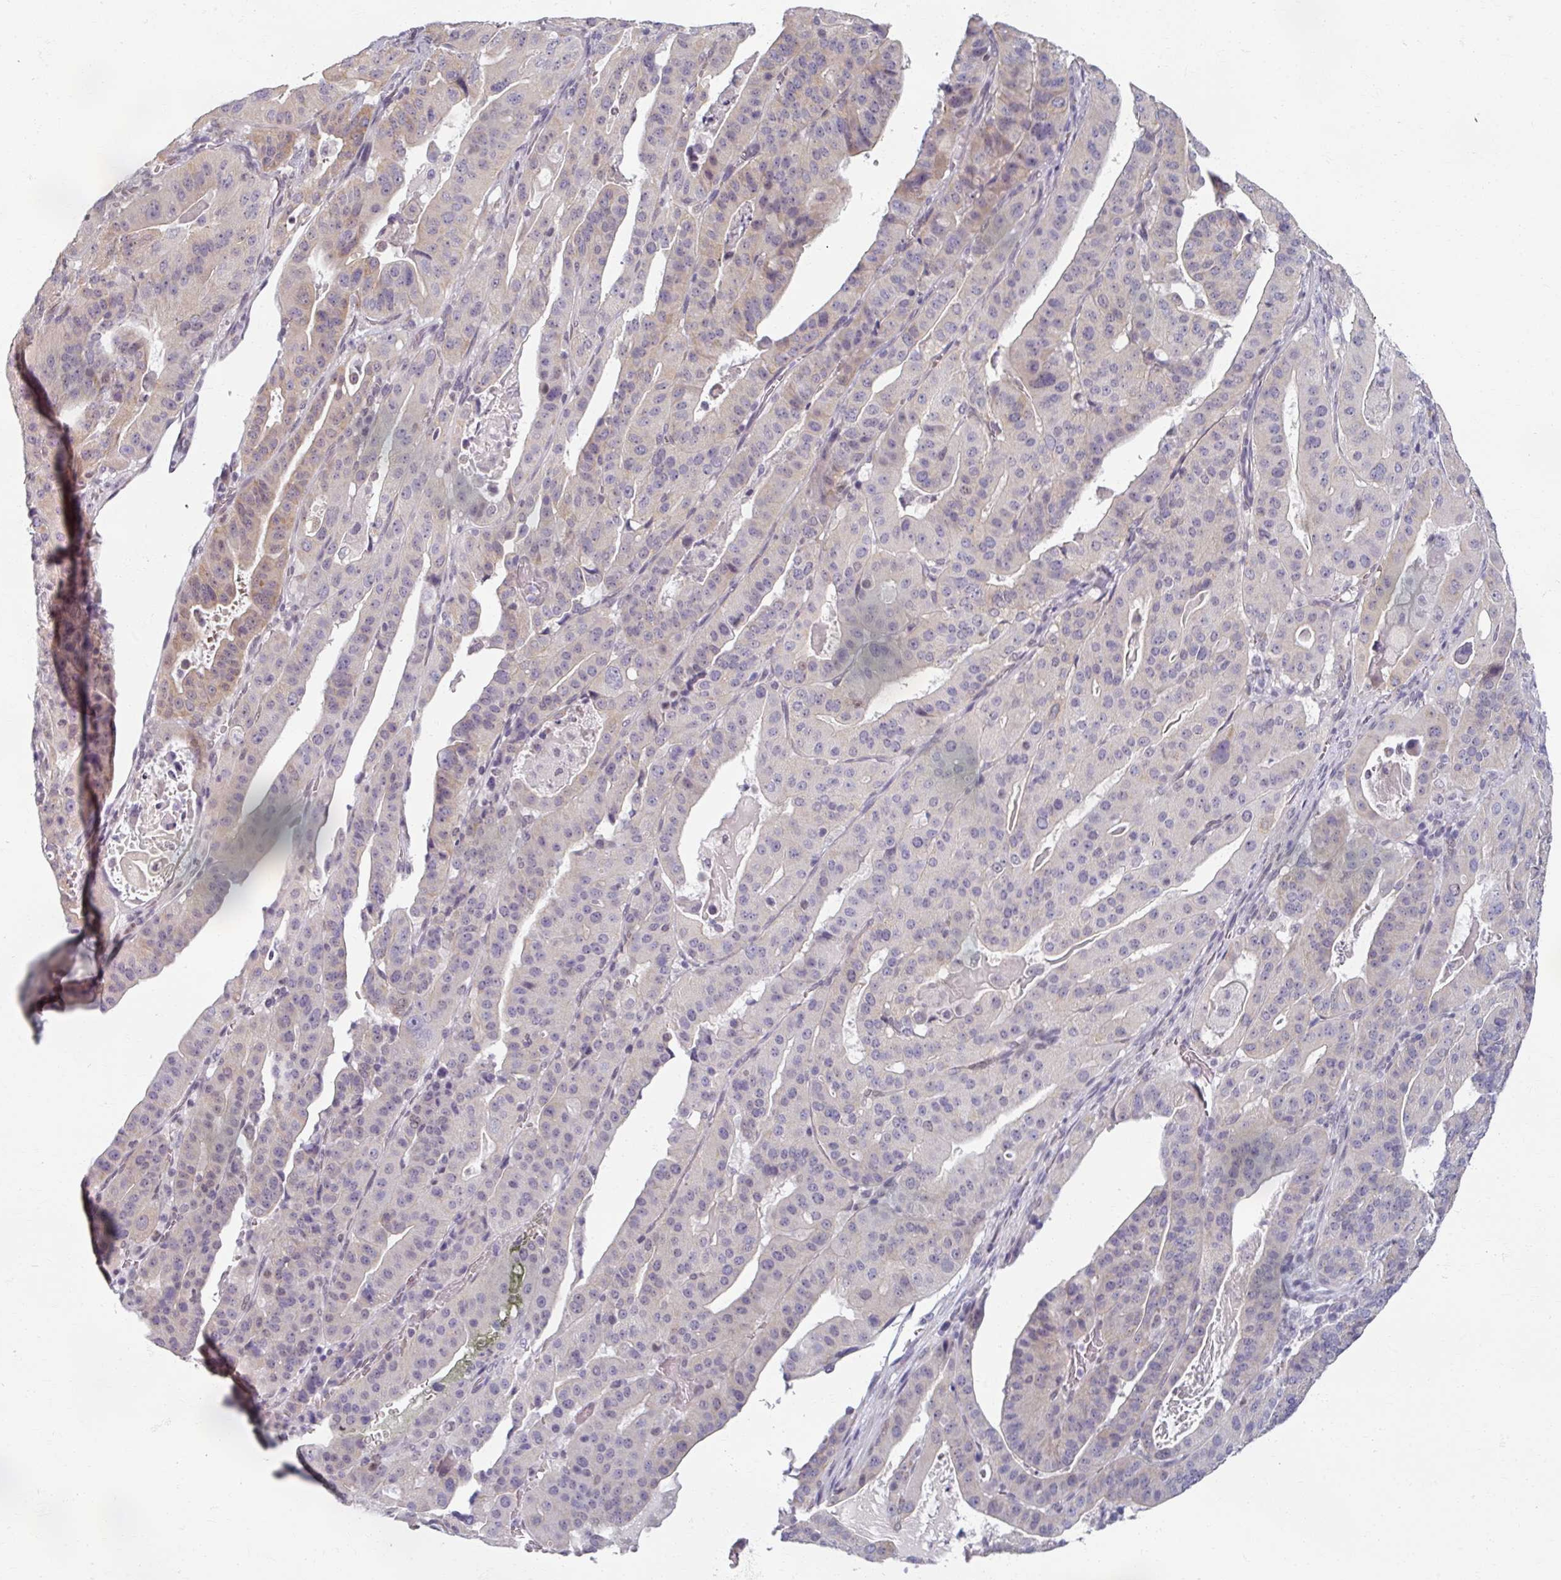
{"staining": {"intensity": "weak", "quantity": "<25%", "location": "cytoplasmic/membranous"}, "tissue": "stomach cancer", "cell_type": "Tumor cells", "image_type": "cancer", "snomed": [{"axis": "morphology", "description": "Adenocarcinoma, NOS"}, {"axis": "topography", "description": "Stomach"}], "caption": "Immunohistochemistry of stomach cancer (adenocarcinoma) demonstrates no expression in tumor cells. Nuclei are stained in blue.", "gene": "RIPOR3", "patient": {"sex": "male", "age": 48}}